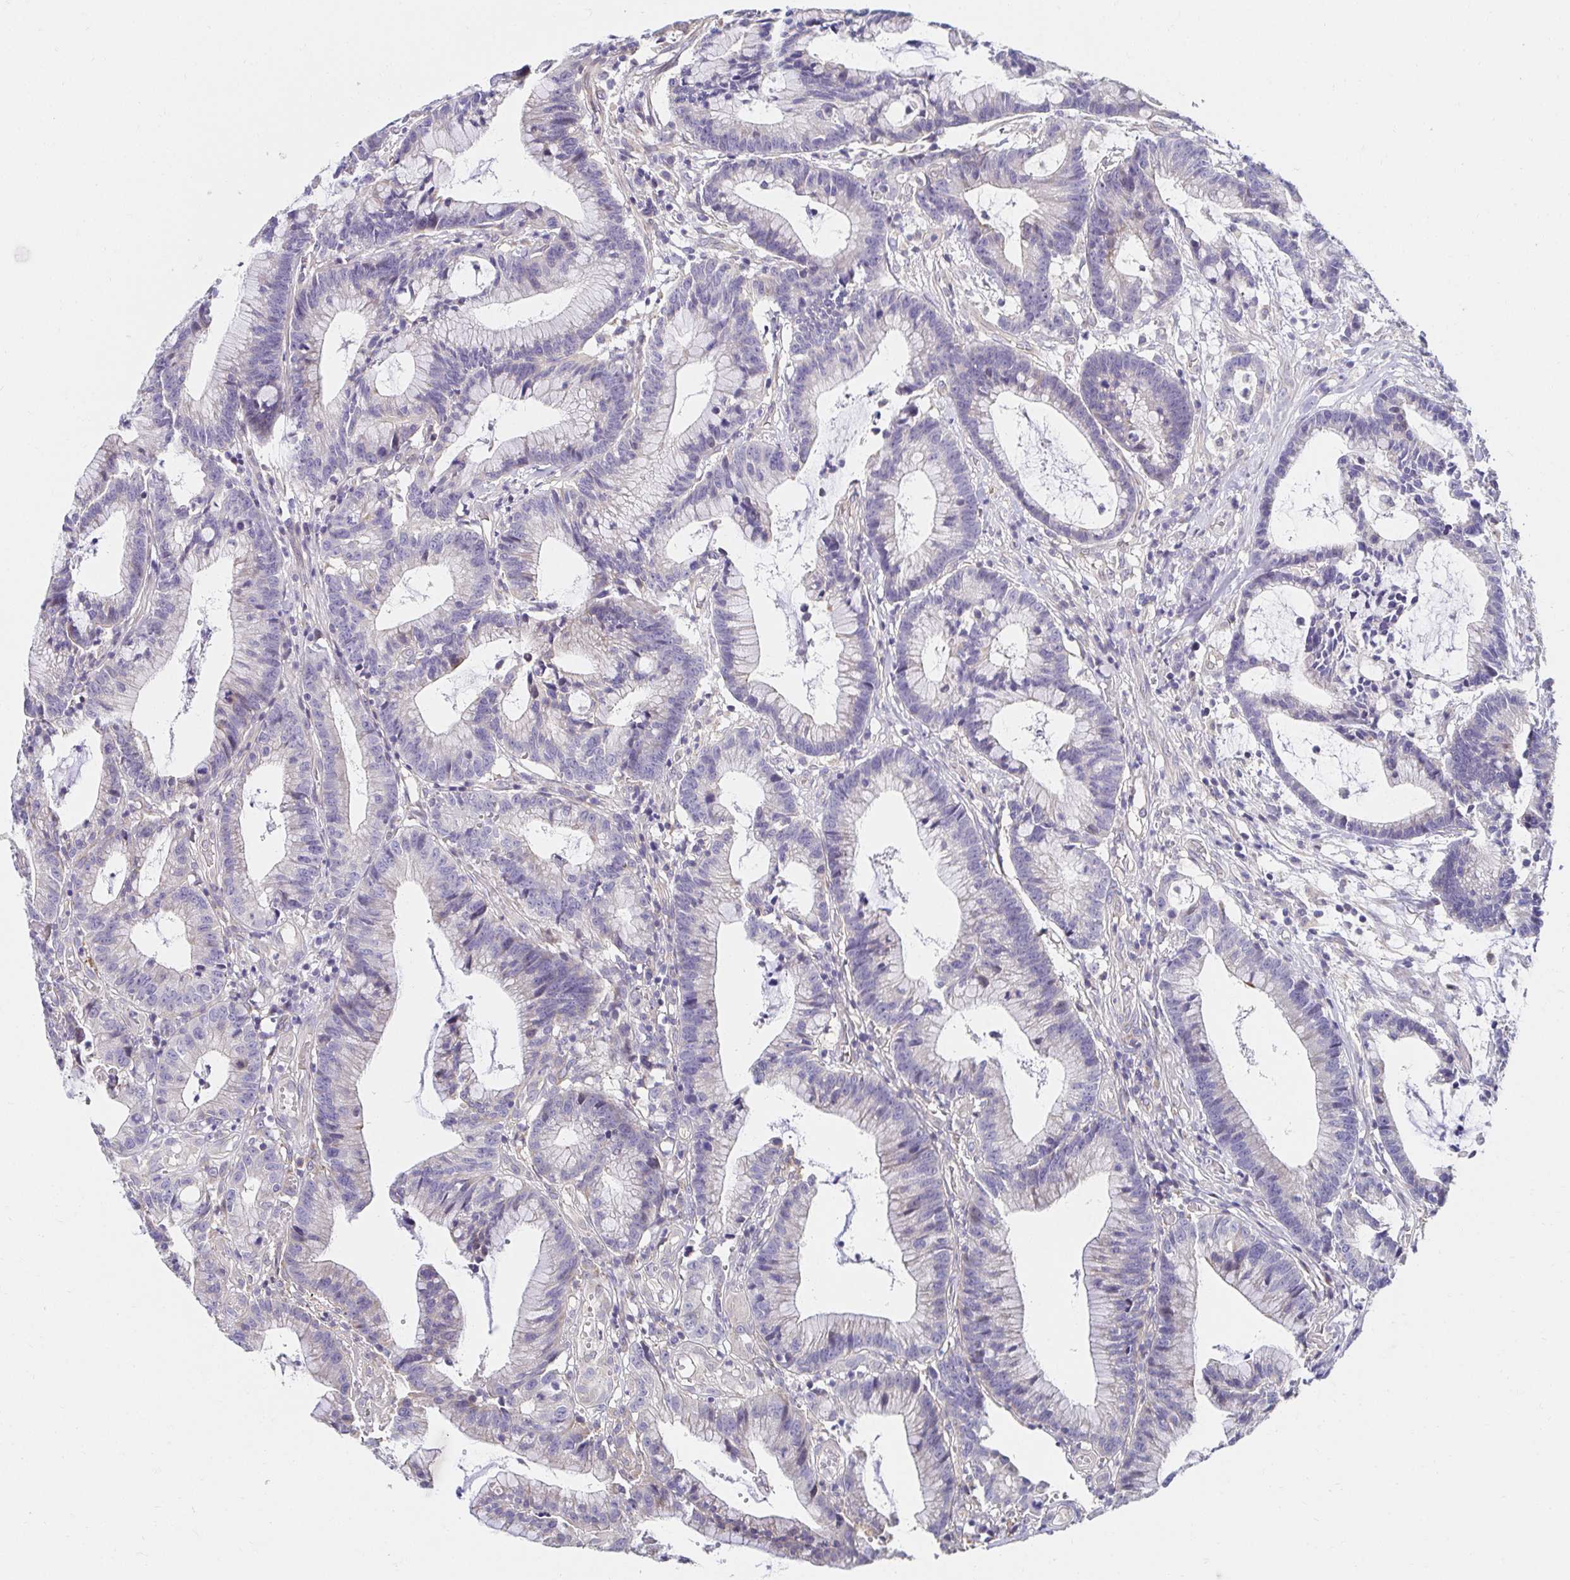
{"staining": {"intensity": "negative", "quantity": "none", "location": "none"}, "tissue": "colorectal cancer", "cell_type": "Tumor cells", "image_type": "cancer", "snomed": [{"axis": "morphology", "description": "Adenocarcinoma, NOS"}, {"axis": "topography", "description": "Colon"}], "caption": "Immunohistochemical staining of human colorectal cancer exhibits no significant expression in tumor cells.", "gene": "AKAP14", "patient": {"sex": "female", "age": 78}}